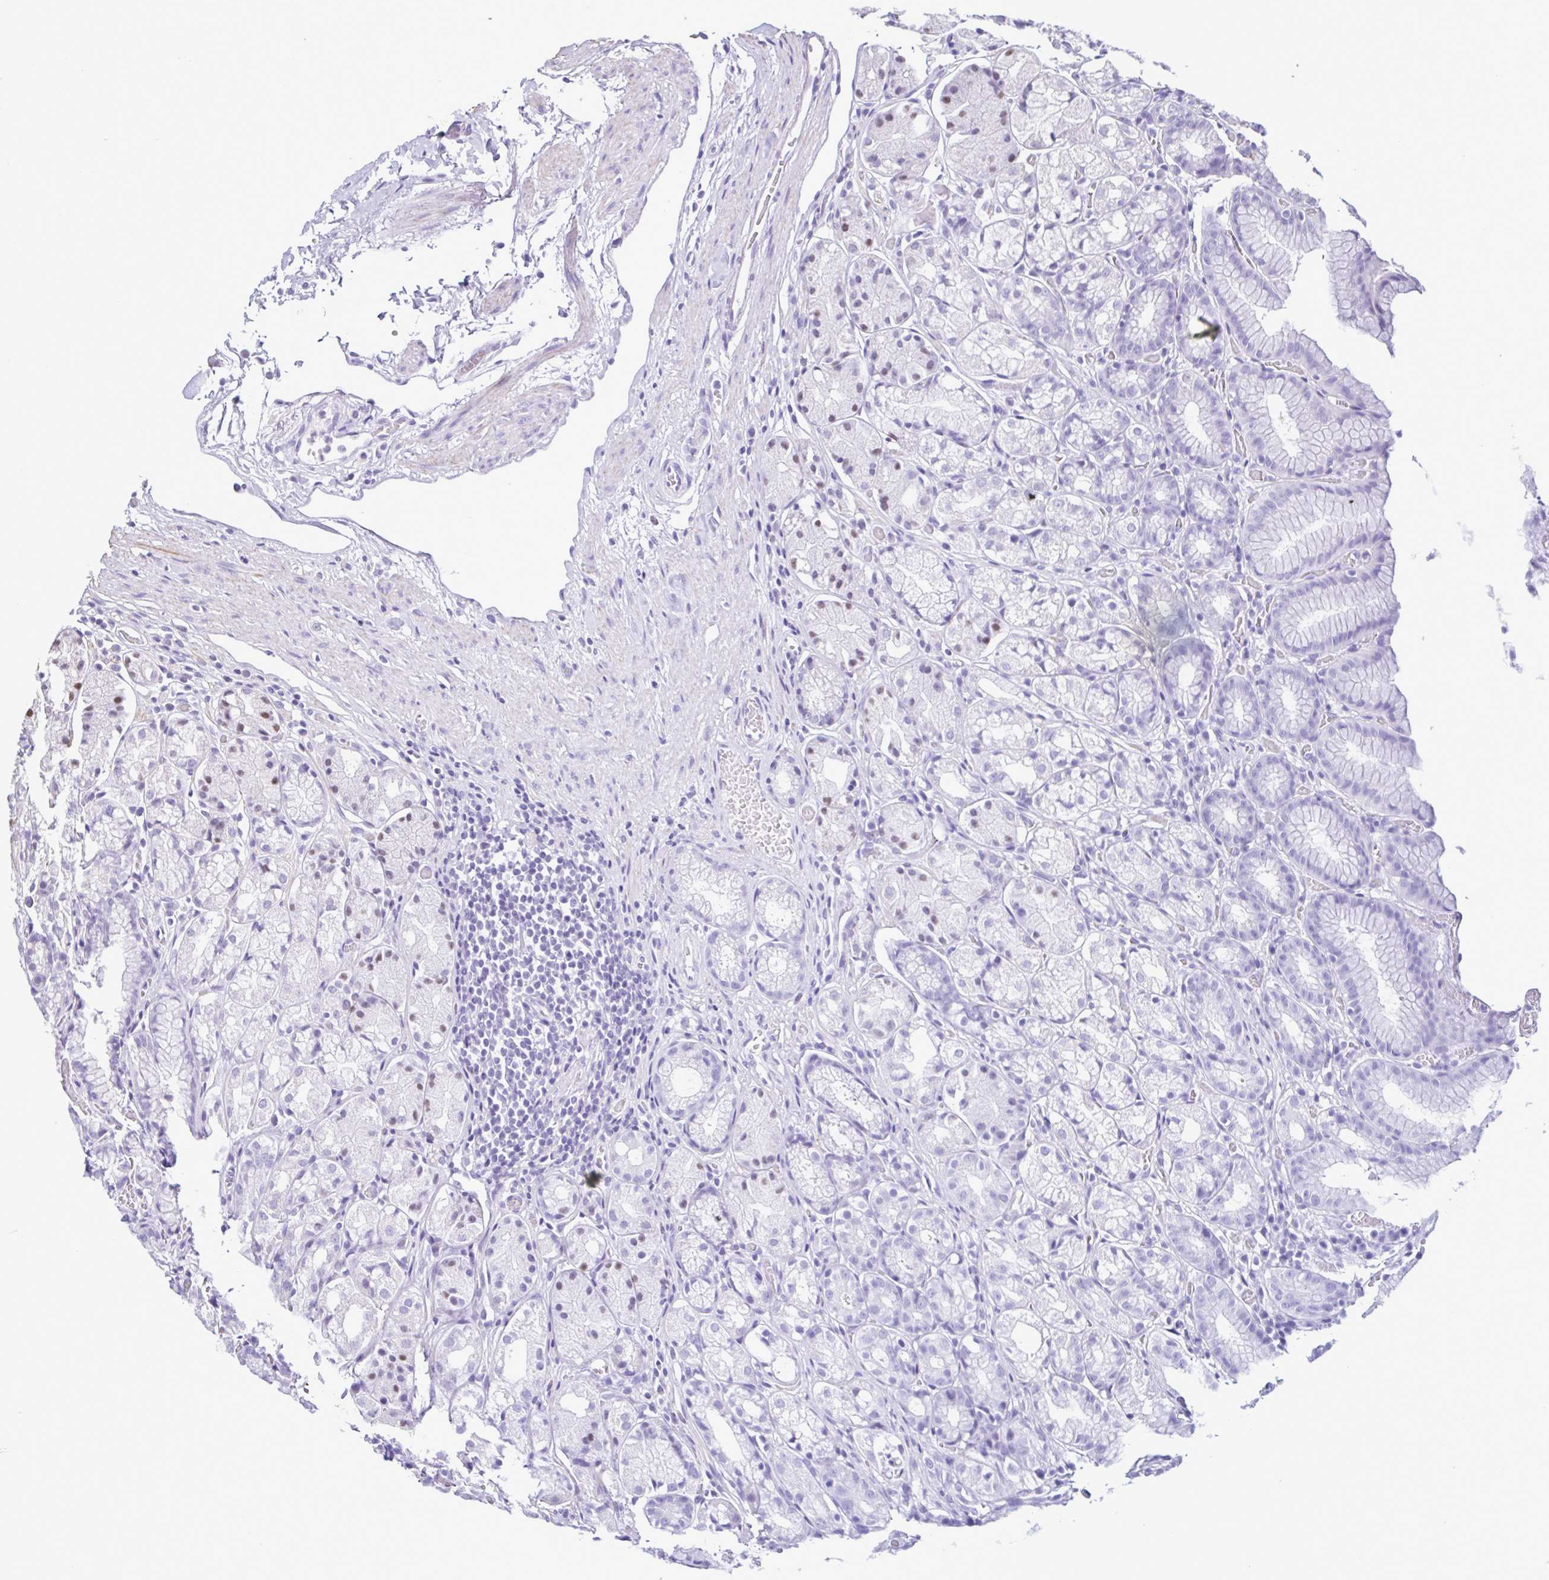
{"staining": {"intensity": "moderate", "quantity": "<25%", "location": "nuclear"}, "tissue": "stomach", "cell_type": "Glandular cells", "image_type": "normal", "snomed": [{"axis": "morphology", "description": "Normal tissue, NOS"}, {"axis": "topography", "description": "Stomach"}], "caption": "Protein staining of benign stomach reveals moderate nuclear positivity in approximately <25% of glandular cells.", "gene": "CBY2", "patient": {"sex": "male", "age": 70}}